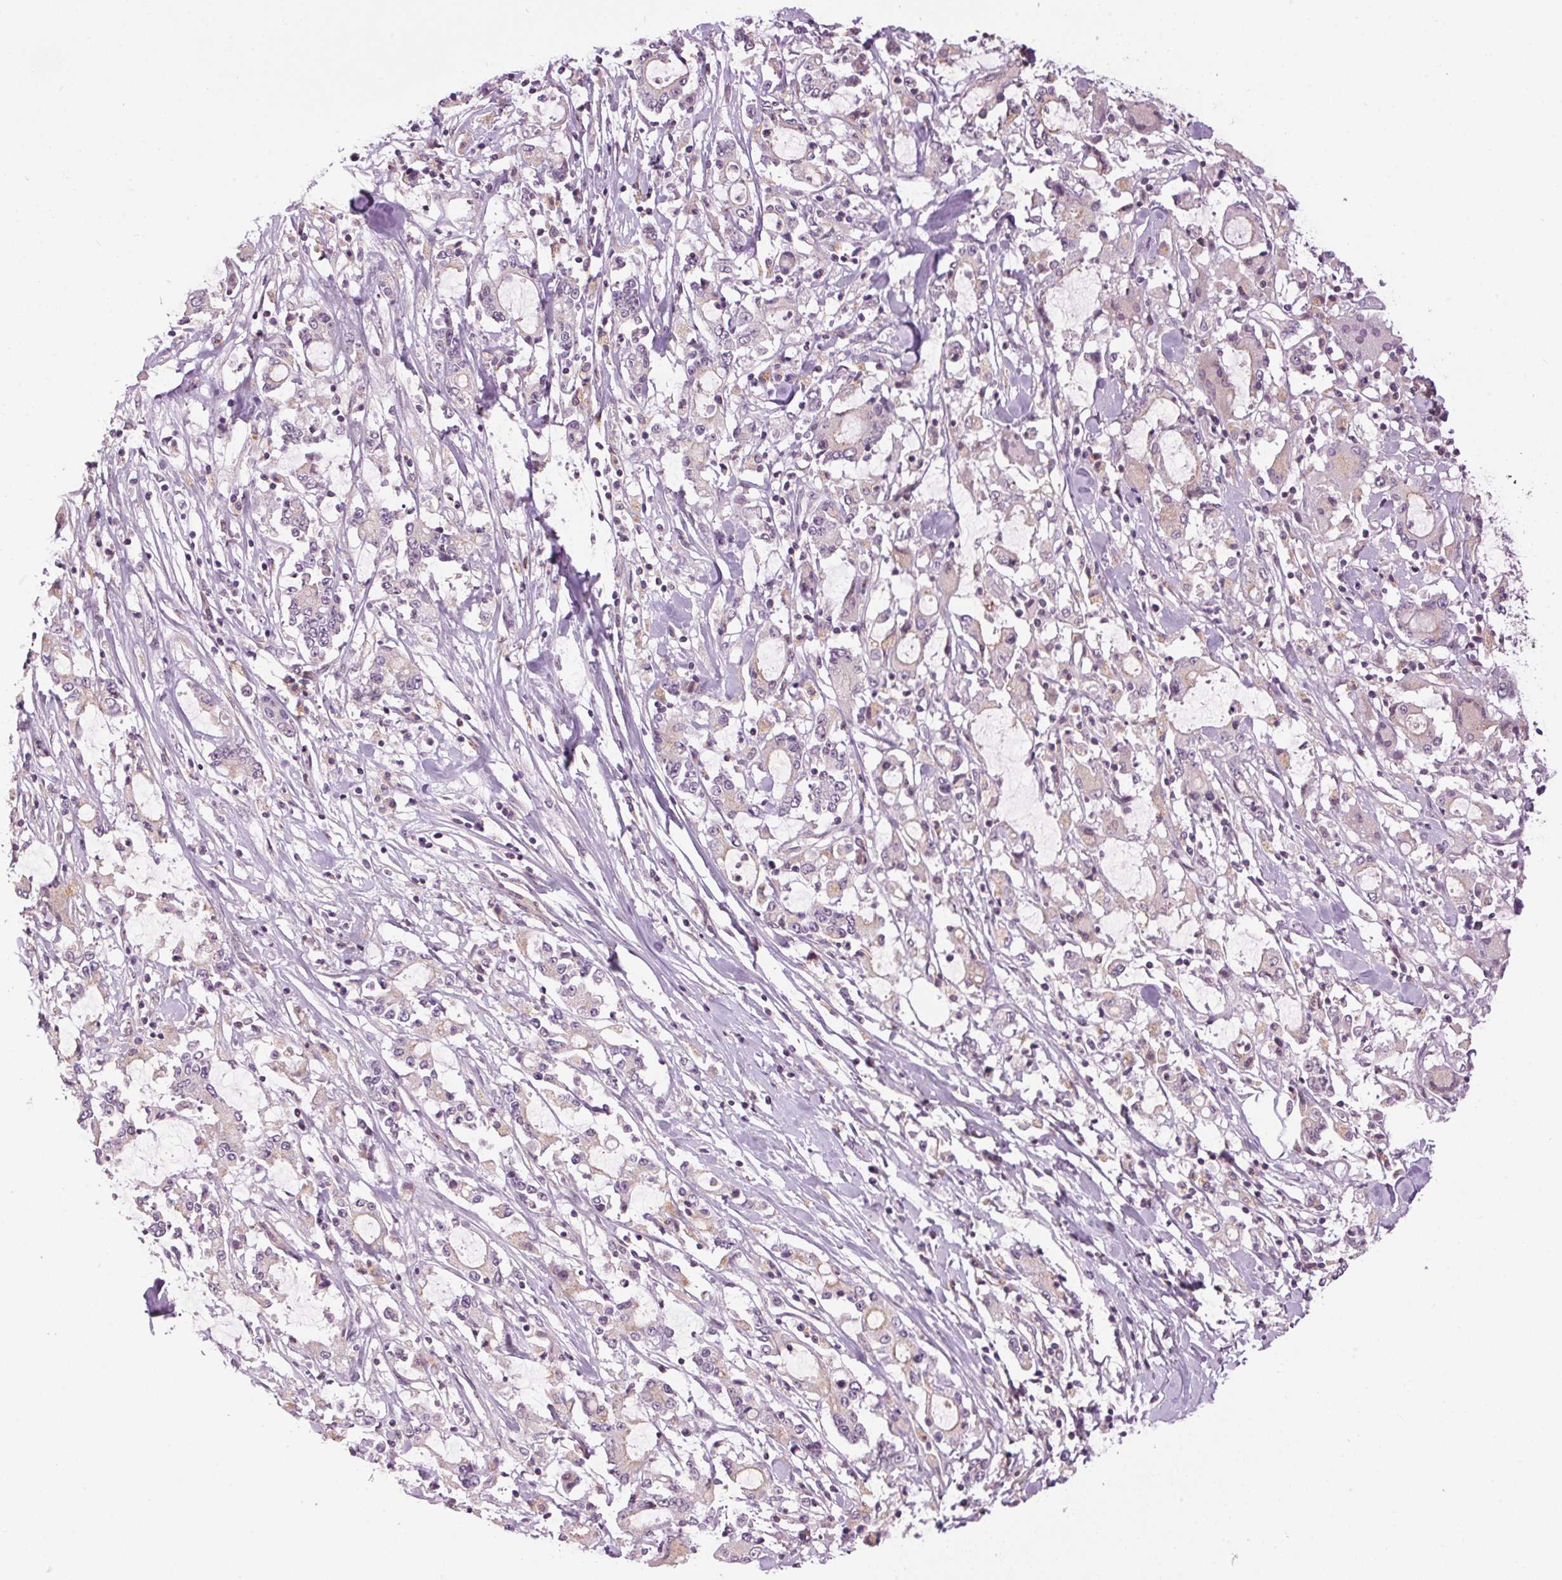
{"staining": {"intensity": "negative", "quantity": "none", "location": "none"}, "tissue": "stomach cancer", "cell_type": "Tumor cells", "image_type": "cancer", "snomed": [{"axis": "morphology", "description": "Adenocarcinoma, NOS"}, {"axis": "topography", "description": "Stomach, upper"}], "caption": "Immunohistochemical staining of stomach cancer (adenocarcinoma) displays no significant expression in tumor cells. (DAB immunohistochemistry (IHC) visualized using brightfield microscopy, high magnification).", "gene": "SMIM13", "patient": {"sex": "male", "age": 68}}